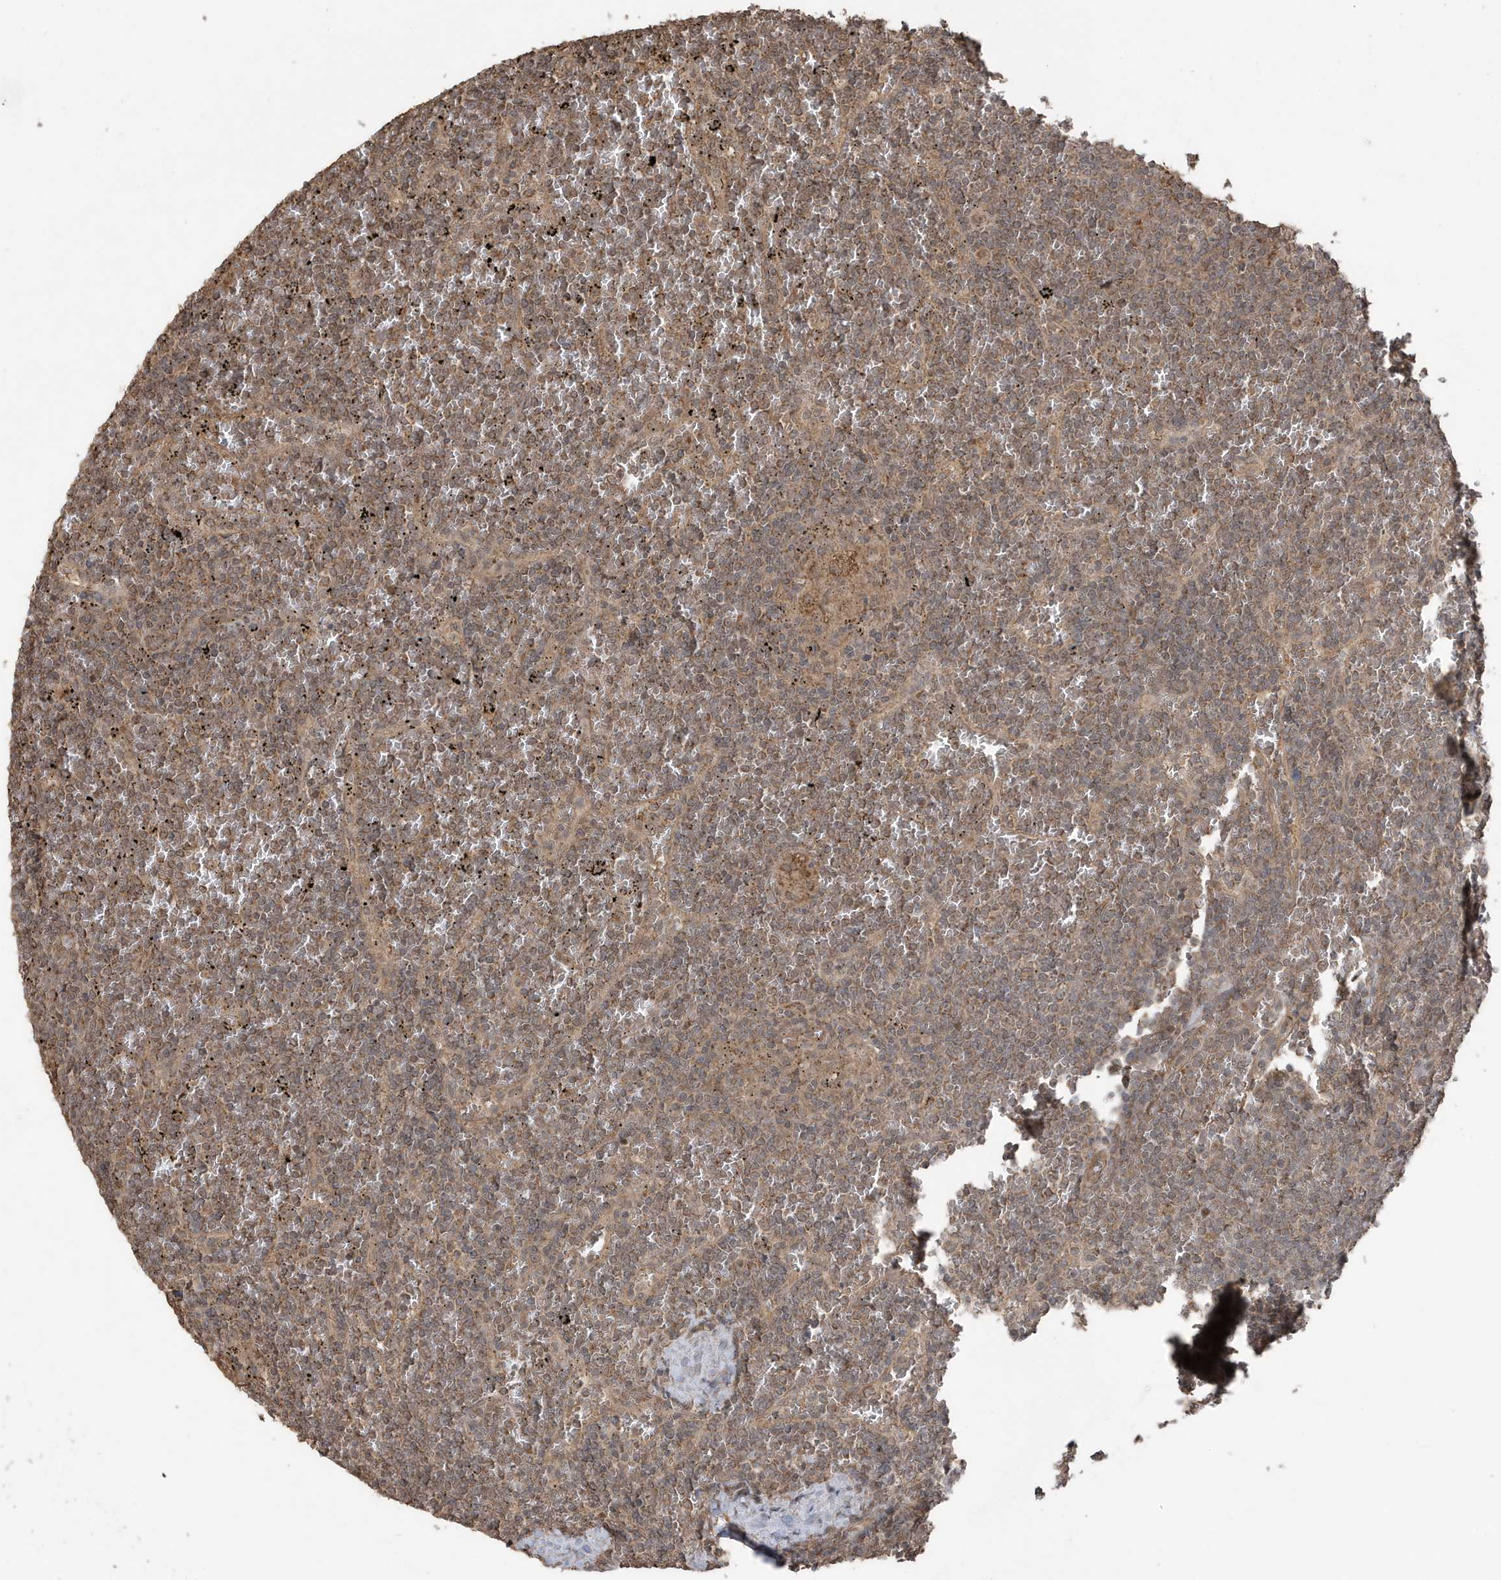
{"staining": {"intensity": "moderate", "quantity": "25%-75%", "location": "cytoplasmic/membranous"}, "tissue": "lymphoma", "cell_type": "Tumor cells", "image_type": "cancer", "snomed": [{"axis": "morphology", "description": "Malignant lymphoma, non-Hodgkin's type, Low grade"}, {"axis": "topography", "description": "Spleen"}], "caption": "Tumor cells exhibit medium levels of moderate cytoplasmic/membranous staining in about 25%-75% of cells in malignant lymphoma, non-Hodgkin's type (low-grade). The staining was performed using DAB, with brown indicating positive protein expression. Nuclei are stained blue with hematoxylin.", "gene": "PAXBP1", "patient": {"sex": "female", "age": 19}}